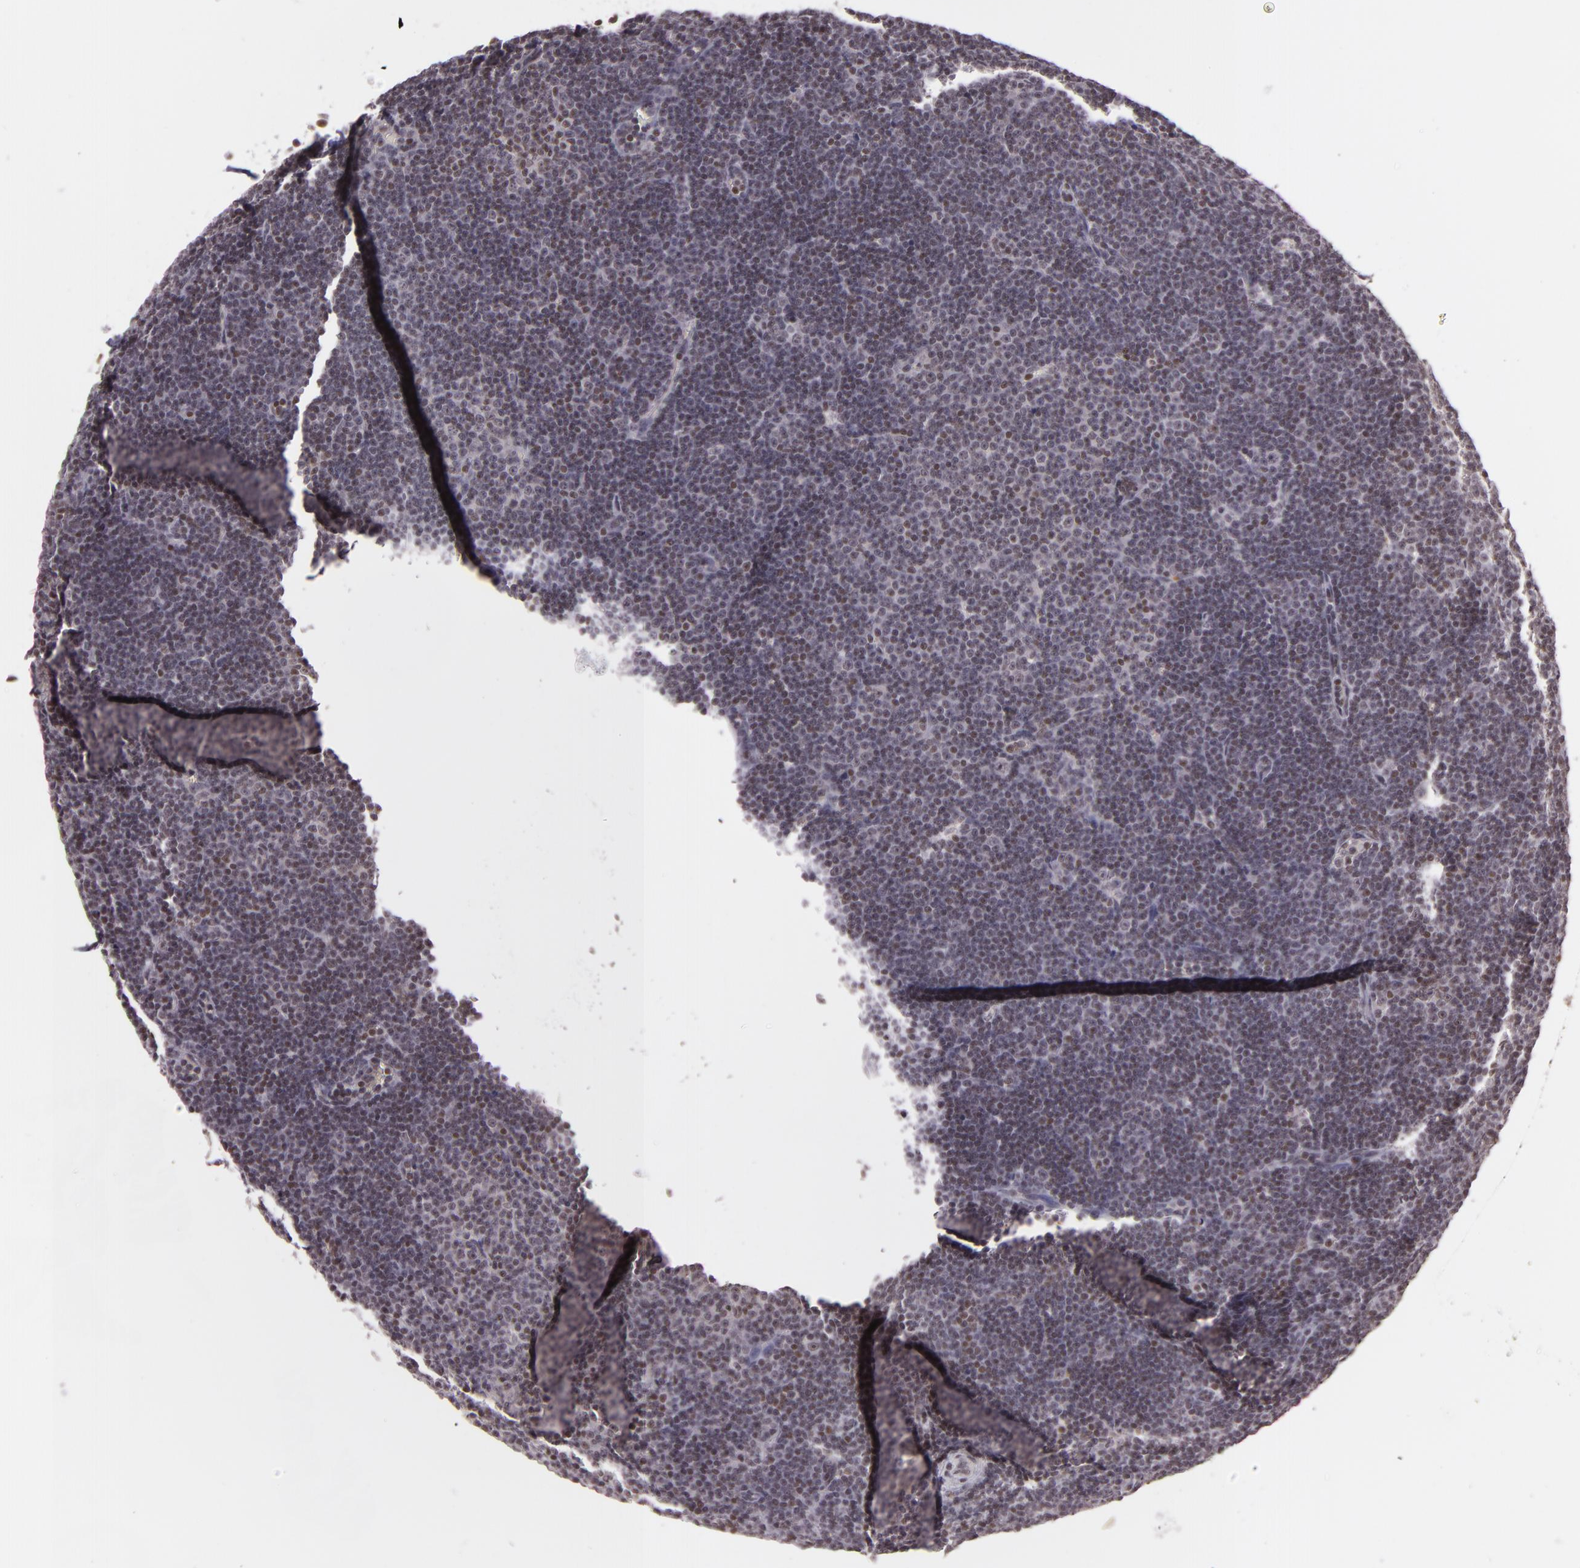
{"staining": {"intensity": "weak", "quantity": "<25%", "location": "nuclear"}, "tissue": "lymphoma", "cell_type": "Tumor cells", "image_type": "cancer", "snomed": [{"axis": "morphology", "description": "Malignant lymphoma, non-Hodgkin's type, Low grade"}, {"axis": "topography", "description": "Lymph node"}], "caption": "IHC image of neoplastic tissue: human lymphoma stained with DAB (3,3'-diaminobenzidine) shows no significant protein staining in tumor cells. The staining was performed using DAB to visualize the protein expression in brown, while the nuclei were stained in blue with hematoxylin (Magnification: 20x).", "gene": "ZFX", "patient": {"sex": "male", "age": 57}}